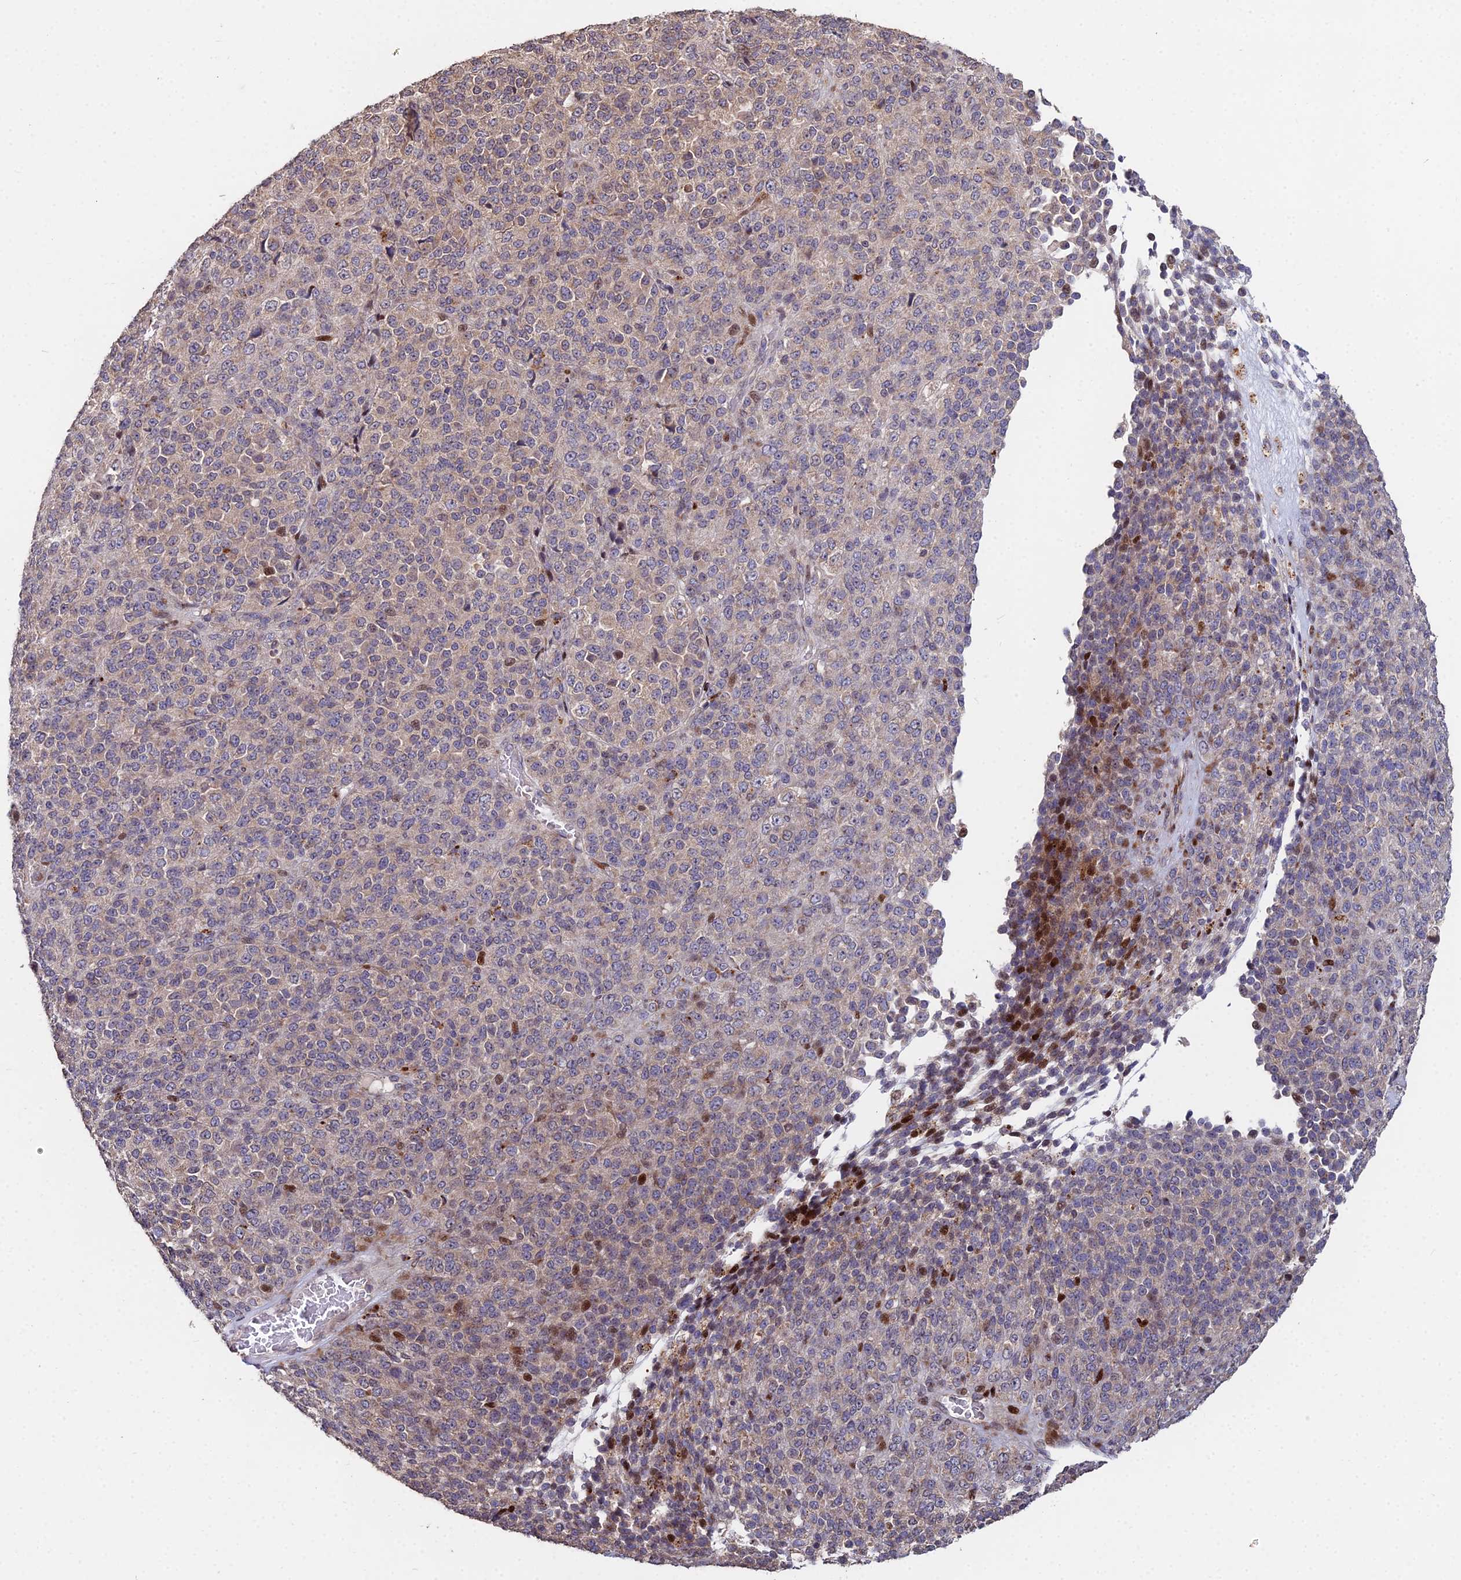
{"staining": {"intensity": "moderate", "quantity": "<25%", "location": "nuclear"}, "tissue": "melanoma", "cell_type": "Tumor cells", "image_type": "cancer", "snomed": [{"axis": "morphology", "description": "Malignant melanoma, Metastatic site"}, {"axis": "topography", "description": "Brain"}], "caption": "A high-resolution histopathology image shows immunohistochemistry staining of malignant melanoma (metastatic site), which reveals moderate nuclear positivity in approximately <25% of tumor cells.", "gene": "RBMS2", "patient": {"sex": "female", "age": 56}}